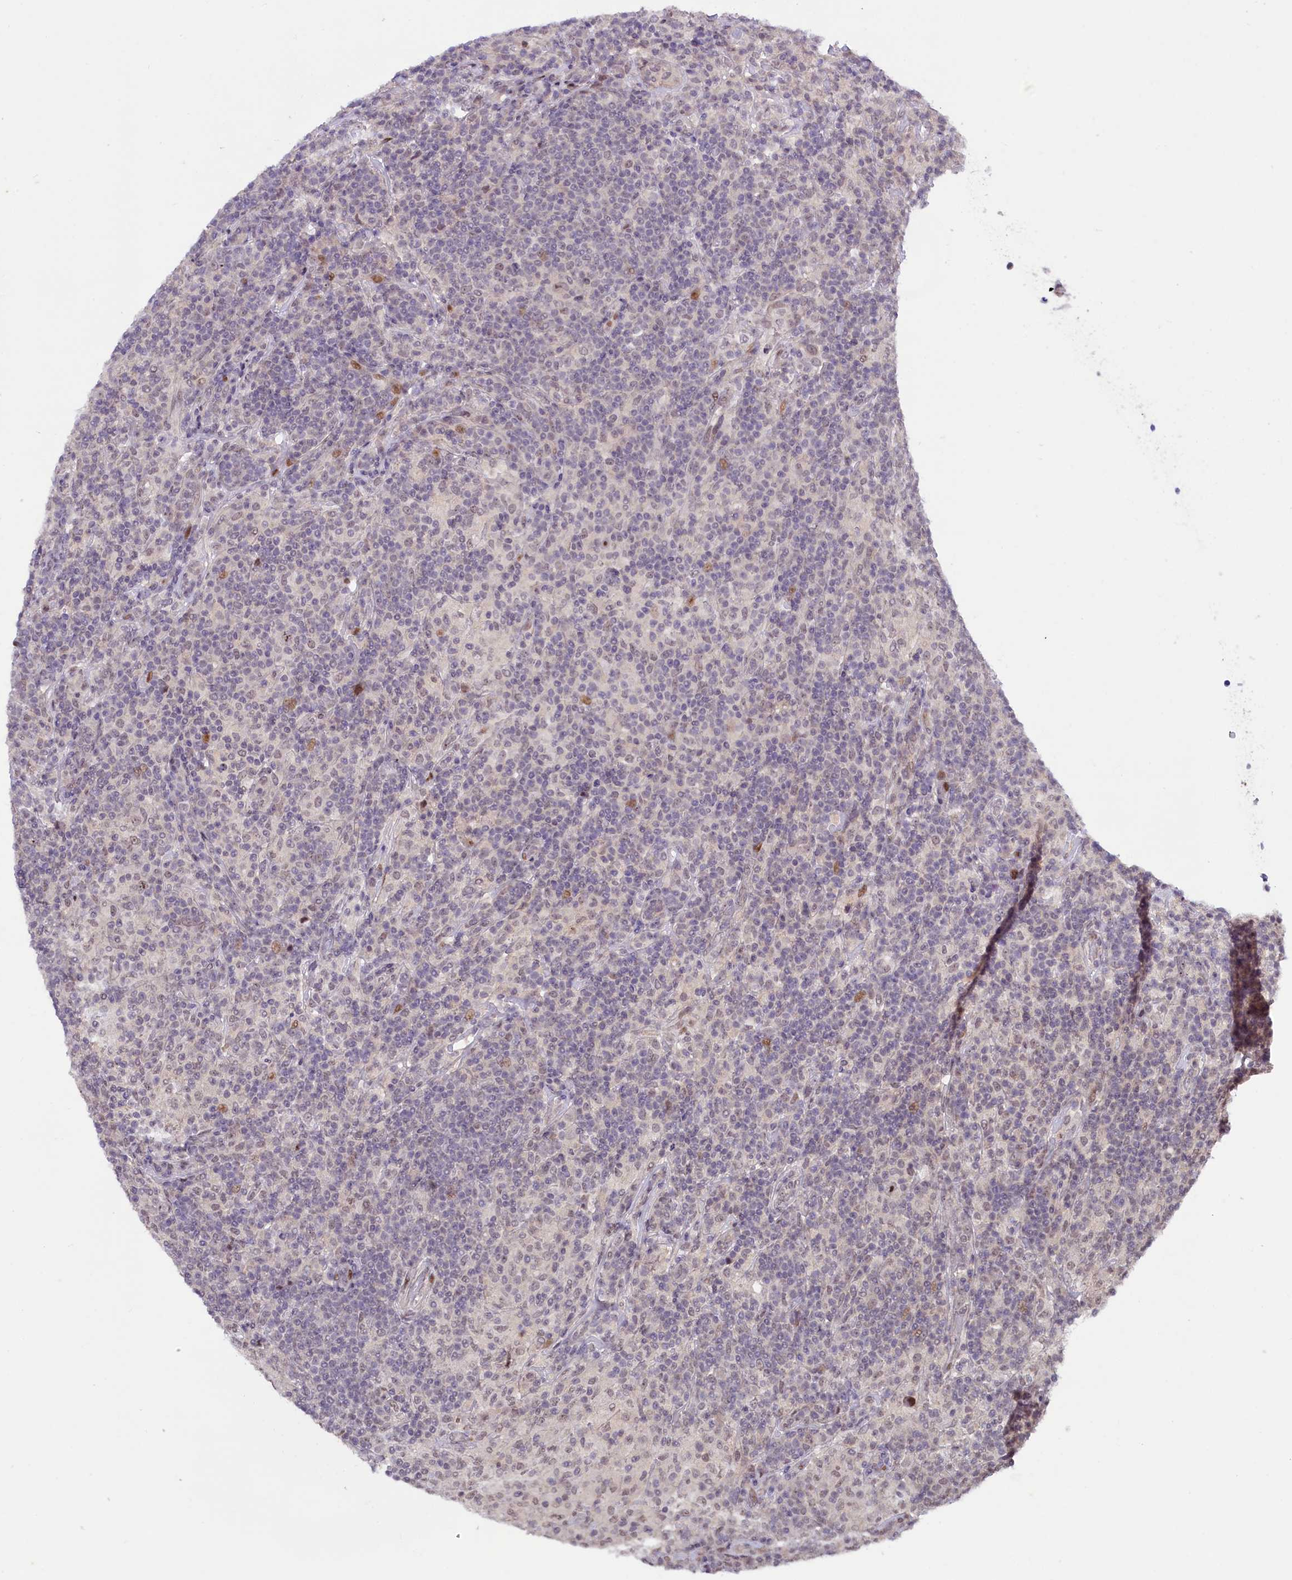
{"staining": {"intensity": "negative", "quantity": "none", "location": "none"}, "tissue": "lymphoma", "cell_type": "Tumor cells", "image_type": "cancer", "snomed": [{"axis": "morphology", "description": "Hodgkin's disease, NOS"}, {"axis": "topography", "description": "Lymph node"}], "caption": "The micrograph demonstrates no staining of tumor cells in lymphoma.", "gene": "ANKS3", "patient": {"sex": "male", "age": 70}}